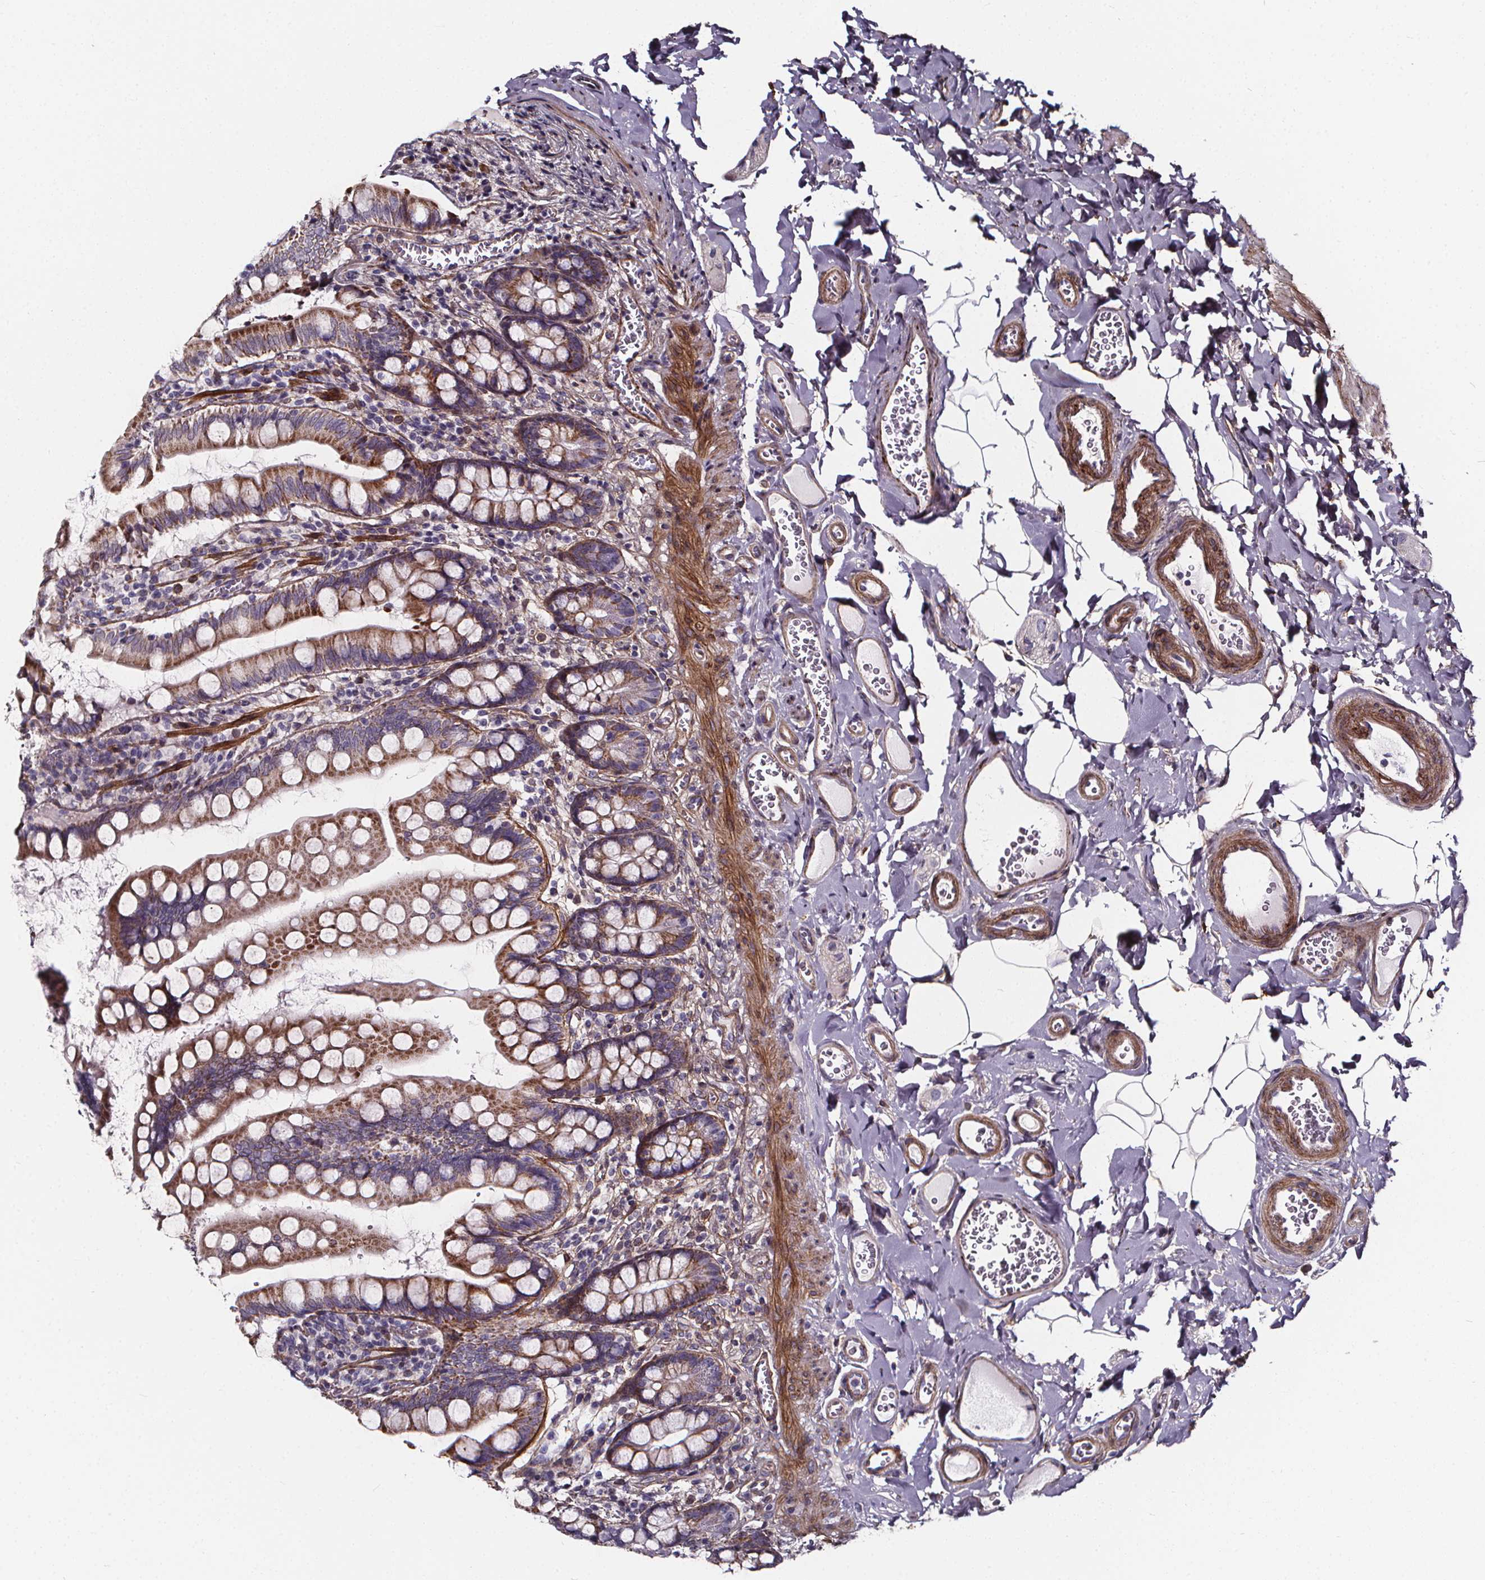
{"staining": {"intensity": "moderate", "quantity": ">75%", "location": "cytoplasmic/membranous"}, "tissue": "small intestine", "cell_type": "Glandular cells", "image_type": "normal", "snomed": [{"axis": "morphology", "description": "Normal tissue, NOS"}, {"axis": "topography", "description": "Small intestine"}], "caption": "Protein expression analysis of normal human small intestine reveals moderate cytoplasmic/membranous expression in approximately >75% of glandular cells.", "gene": "AEBP1", "patient": {"sex": "female", "age": 56}}